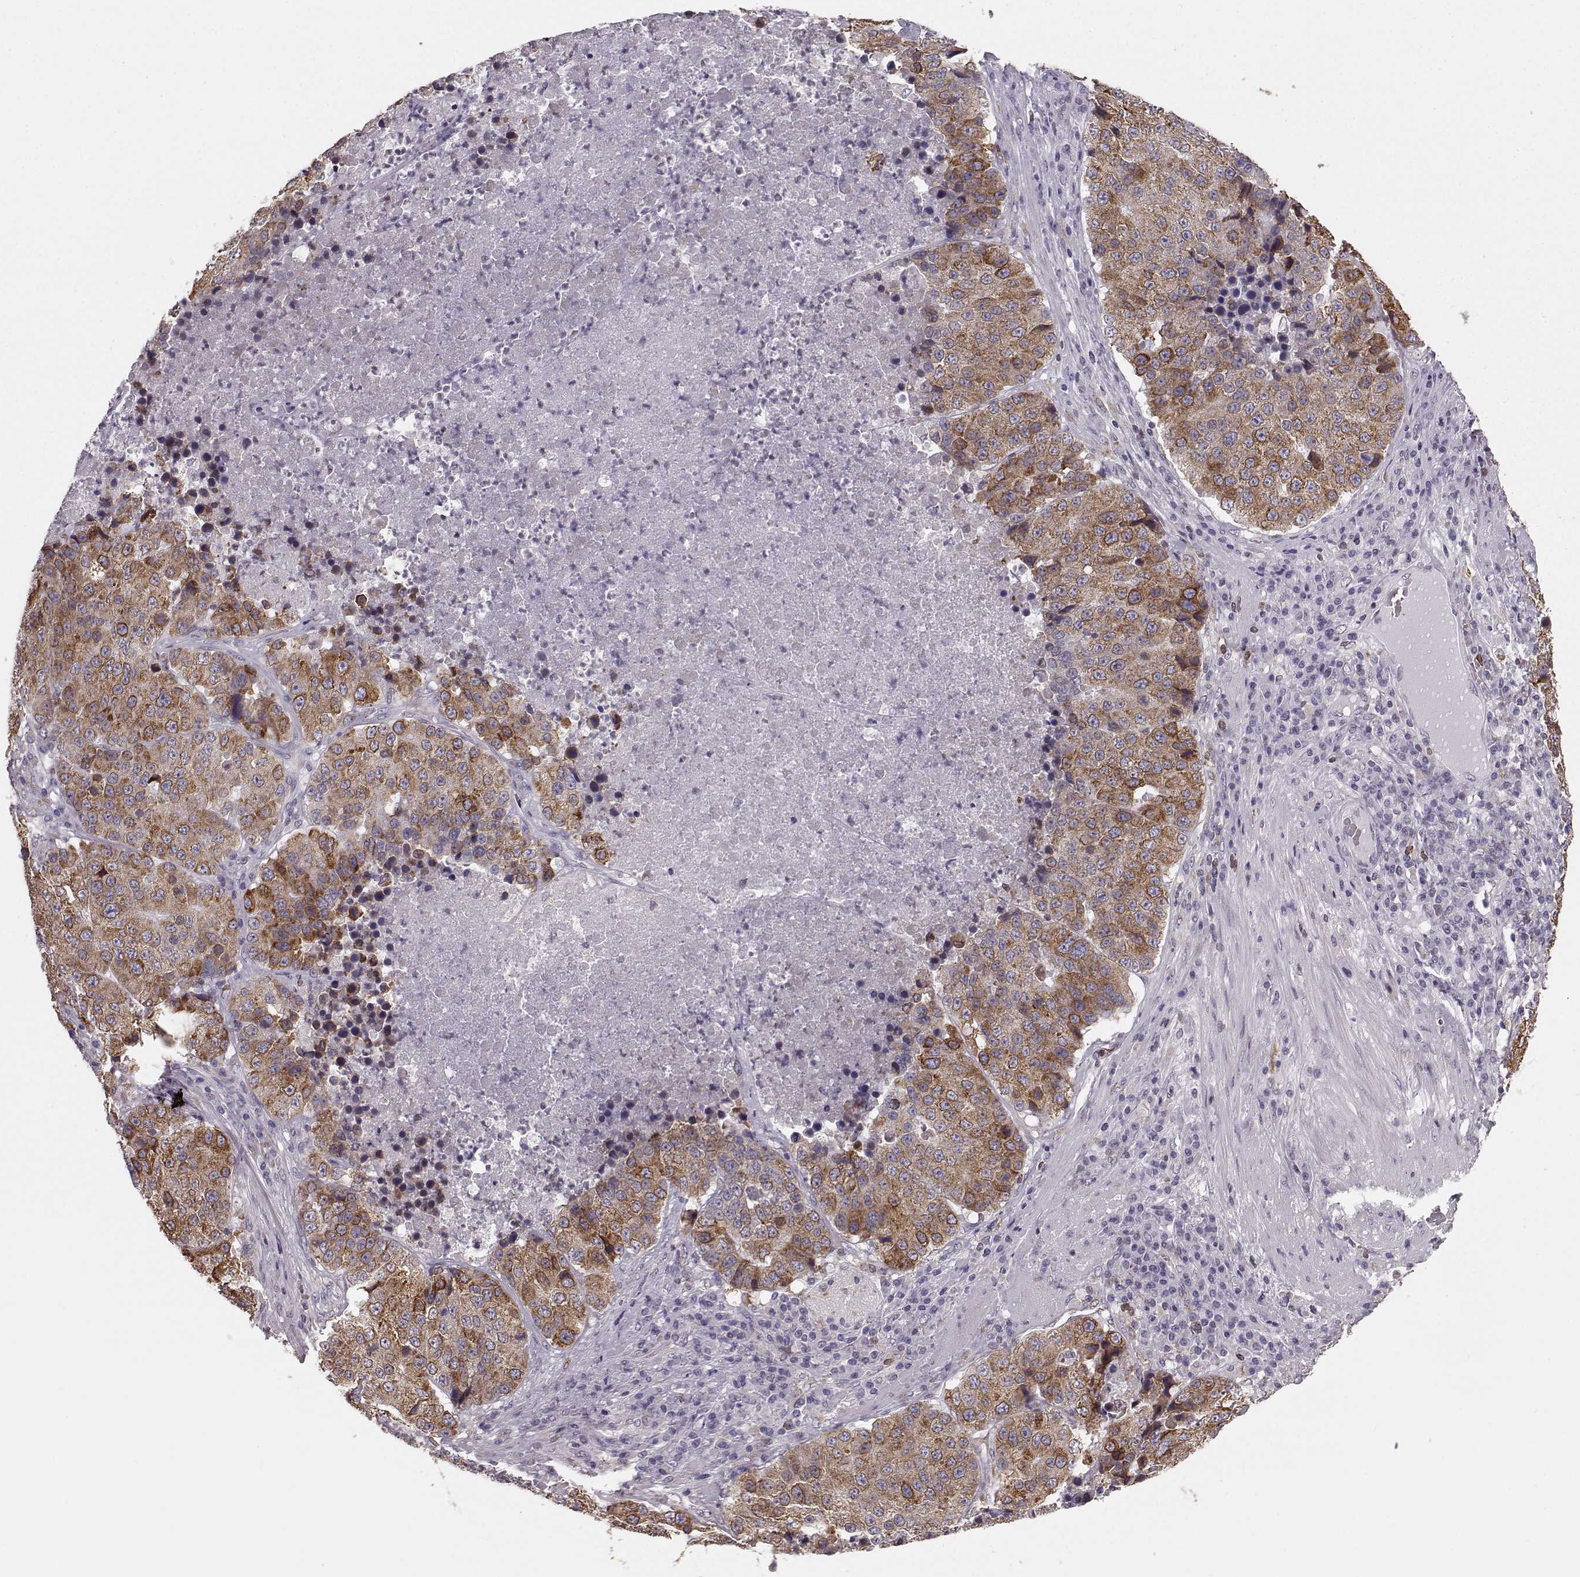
{"staining": {"intensity": "moderate", "quantity": ">75%", "location": "cytoplasmic/membranous"}, "tissue": "stomach cancer", "cell_type": "Tumor cells", "image_type": "cancer", "snomed": [{"axis": "morphology", "description": "Adenocarcinoma, NOS"}, {"axis": "topography", "description": "Stomach"}], "caption": "Stomach cancer stained with a protein marker displays moderate staining in tumor cells.", "gene": "ELOVL5", "patient": {"sex": "male", "age": 71}}